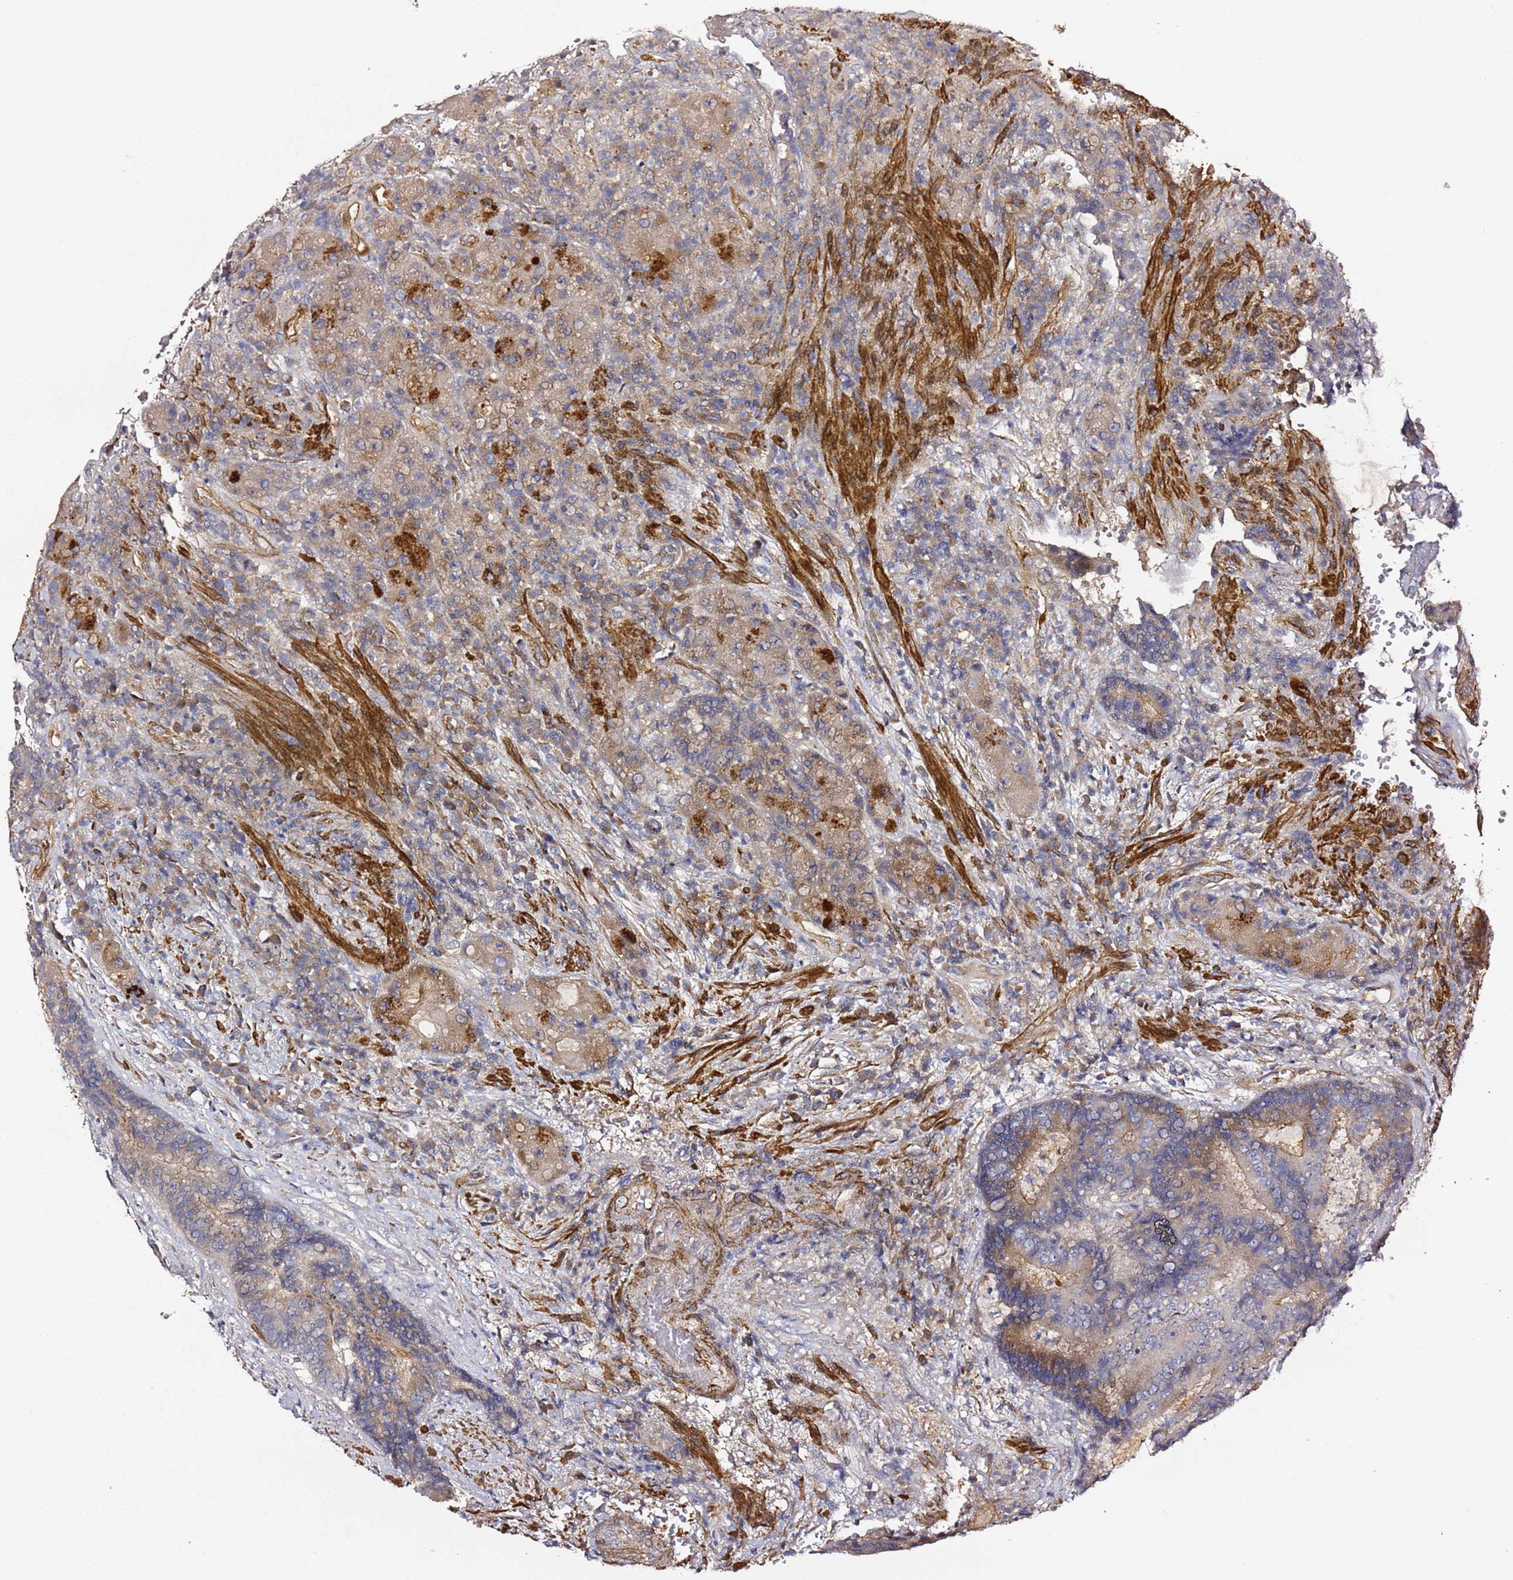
{"staining": {"intensity": "weak", "quantity": ">75%", "location": "cytoplasmic/membranous"}, "tissue": "colorectal cancer", "cell_type": "Tumor cells", "image_type": "cancer", "snomed": [{"axis": "morphology", "description": "Adenocarcinoma, NOS"}, {"axis": "topography", "description": "Rectum"}], "caption": "Tumor cells demonstrate low levels of weak cytoplasmic/membranous staining in approximately >75% of cells in human colorectal cancer.", "gene": "EPS8L1", "patient": {"sex": "male", "age": 69}}